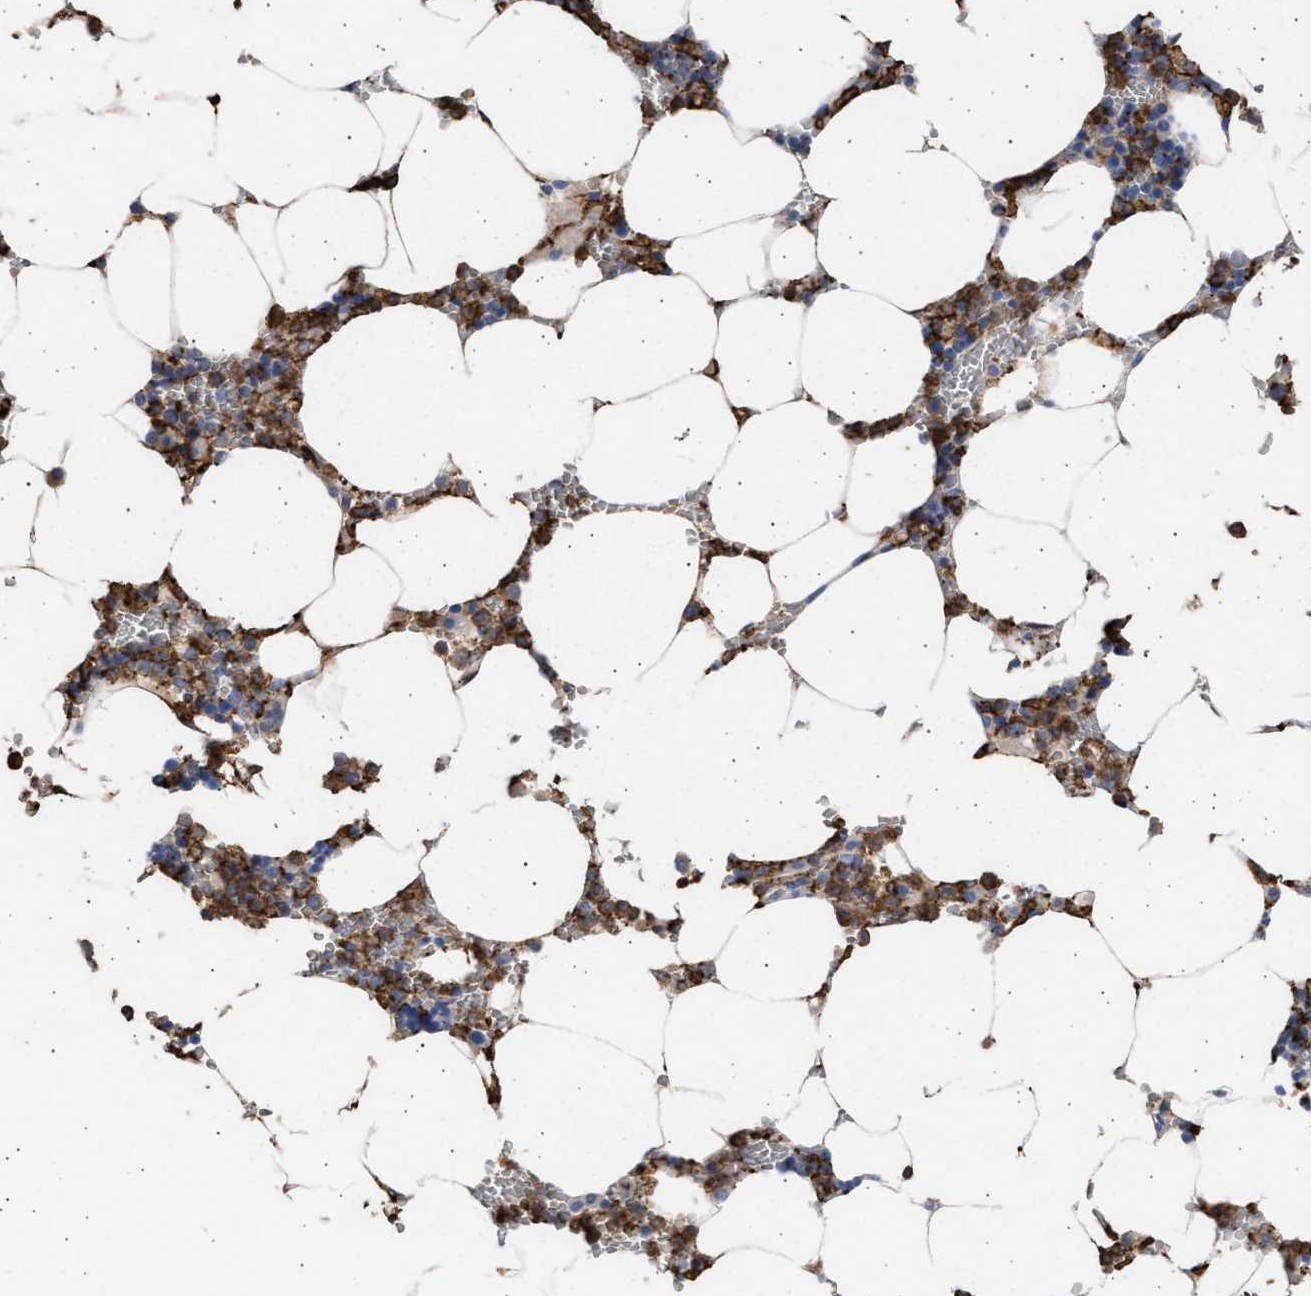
{"staining": {"intensity": "moderate", "quantity": "25%-75%", "location": "cytoplasmic/membranous"}, "tissue": "bone marrow", "cell_type": "Hematopoietic cells", "image_type": "normal", "snomed": [{"axis": "morphology", "description": "Normal tissue, NOS"}, {"axis": "topography", "description": "Bone marrow"}], "caption": "DAB immunohistochemical staining of normal human bone marrow displays moderate cytoplasmic/membranous protein expression in about 25%-75% of hematopoietic cells.", "gene": "FCER1A", "patient": {"sex": "male", "age": 70}}